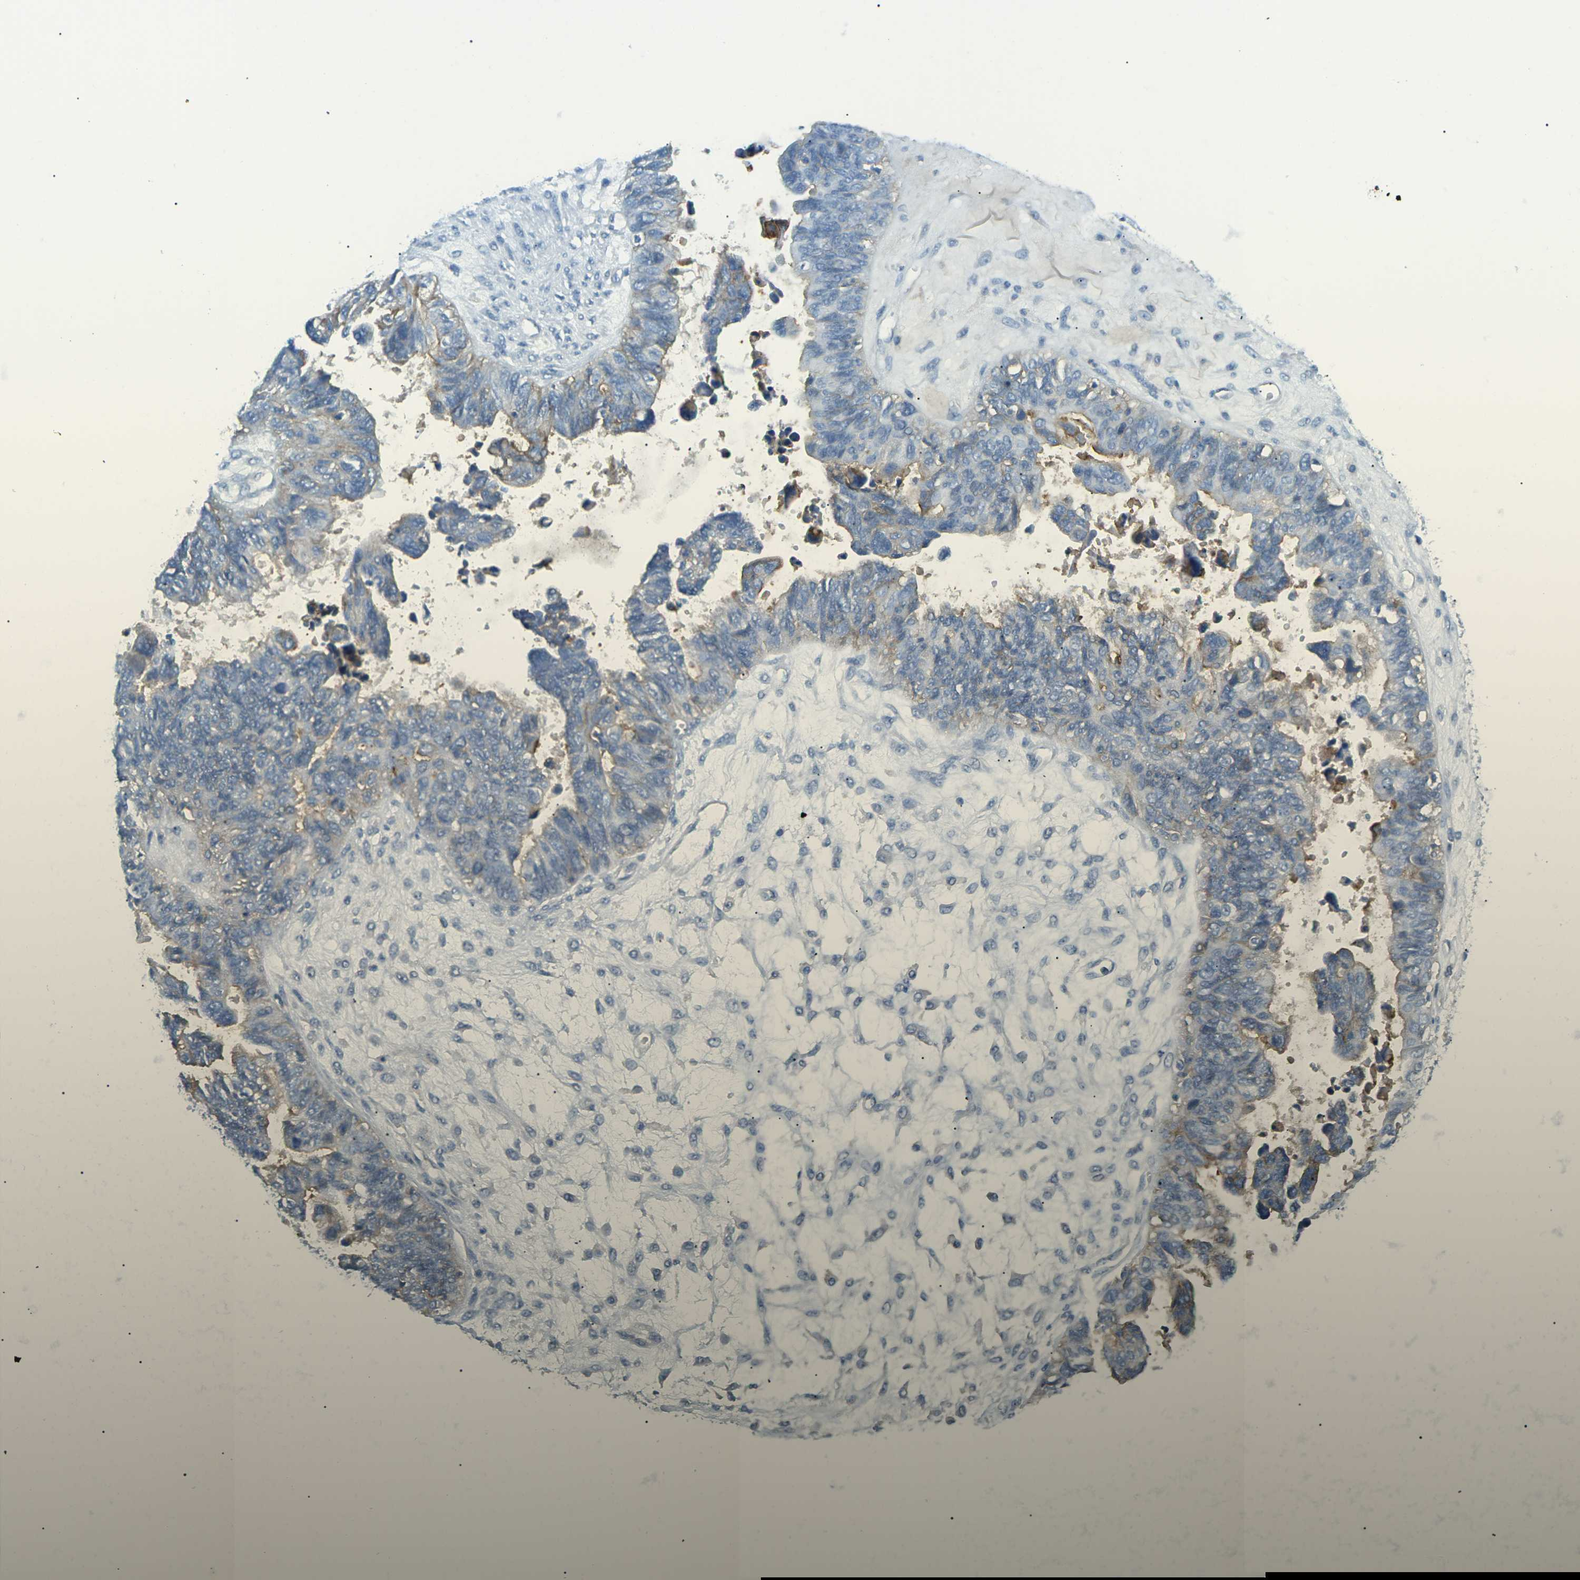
{"staining": {"intensity": "moderate", "quantity": "25%-75%", "location": "cytoplasmic/membranous"}, "tissue": "ovarian cancer", "cell_type": "Tumor cells", "image_type": "cancer", "snomed": [{"axis": "morphology", "description": "Cystadenocarcinoma, serous, NOS"}, {"axis": "topography", "description": "Ovary"}], "caption": "Serous cystadenocarcinoma (ovarian) stained with immunohistochemistry exhibits moderate cytoplasmic/membranous expression in approximately 25%-75% of tumor cells. (DAB IHC with brightfield microscopy, high magnification).", "gene": "CD47", "patient": {"sex": "female", "age": 79}}